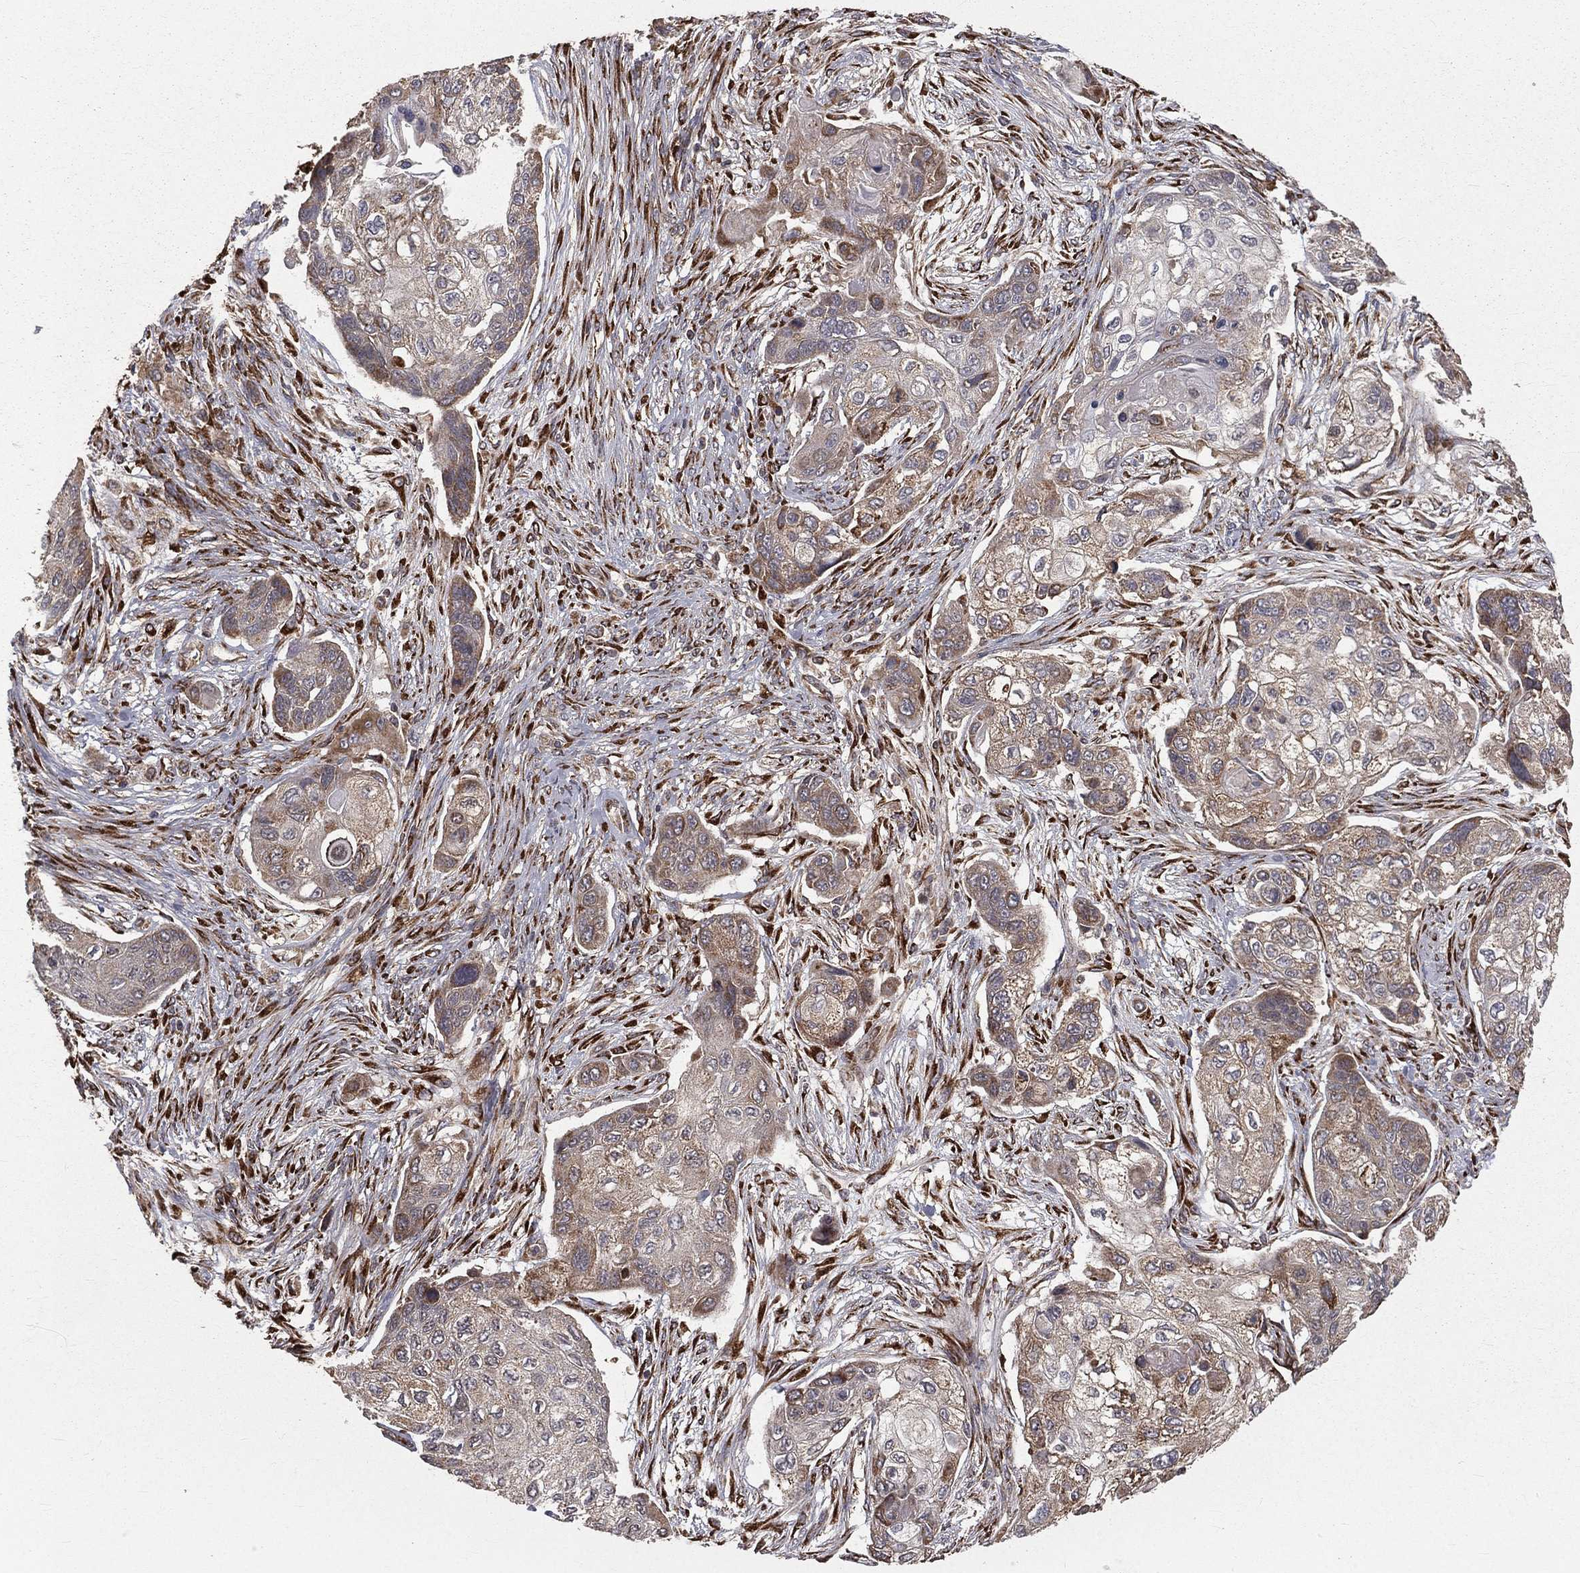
{"staining": {"intensity": "weak", "quantity": "<25%", "location": "cytoplasmic/membranous"}, "tissue": "lung cancer", "cell_type": "Tumor cells", "image_type": "cancer", "snomed": [{"axis": "morphology", "description": "Squamous cell carcinoma, NOS"}, {"axis": "topography", "description": "Lung"}], "caption": "Lung squamous cell carcinoma was stained to show a protein in brown. There is no significant positivity in tumor cells.", "gene": "OLFML1", "patient": {"sex": "male", "age": 69}}